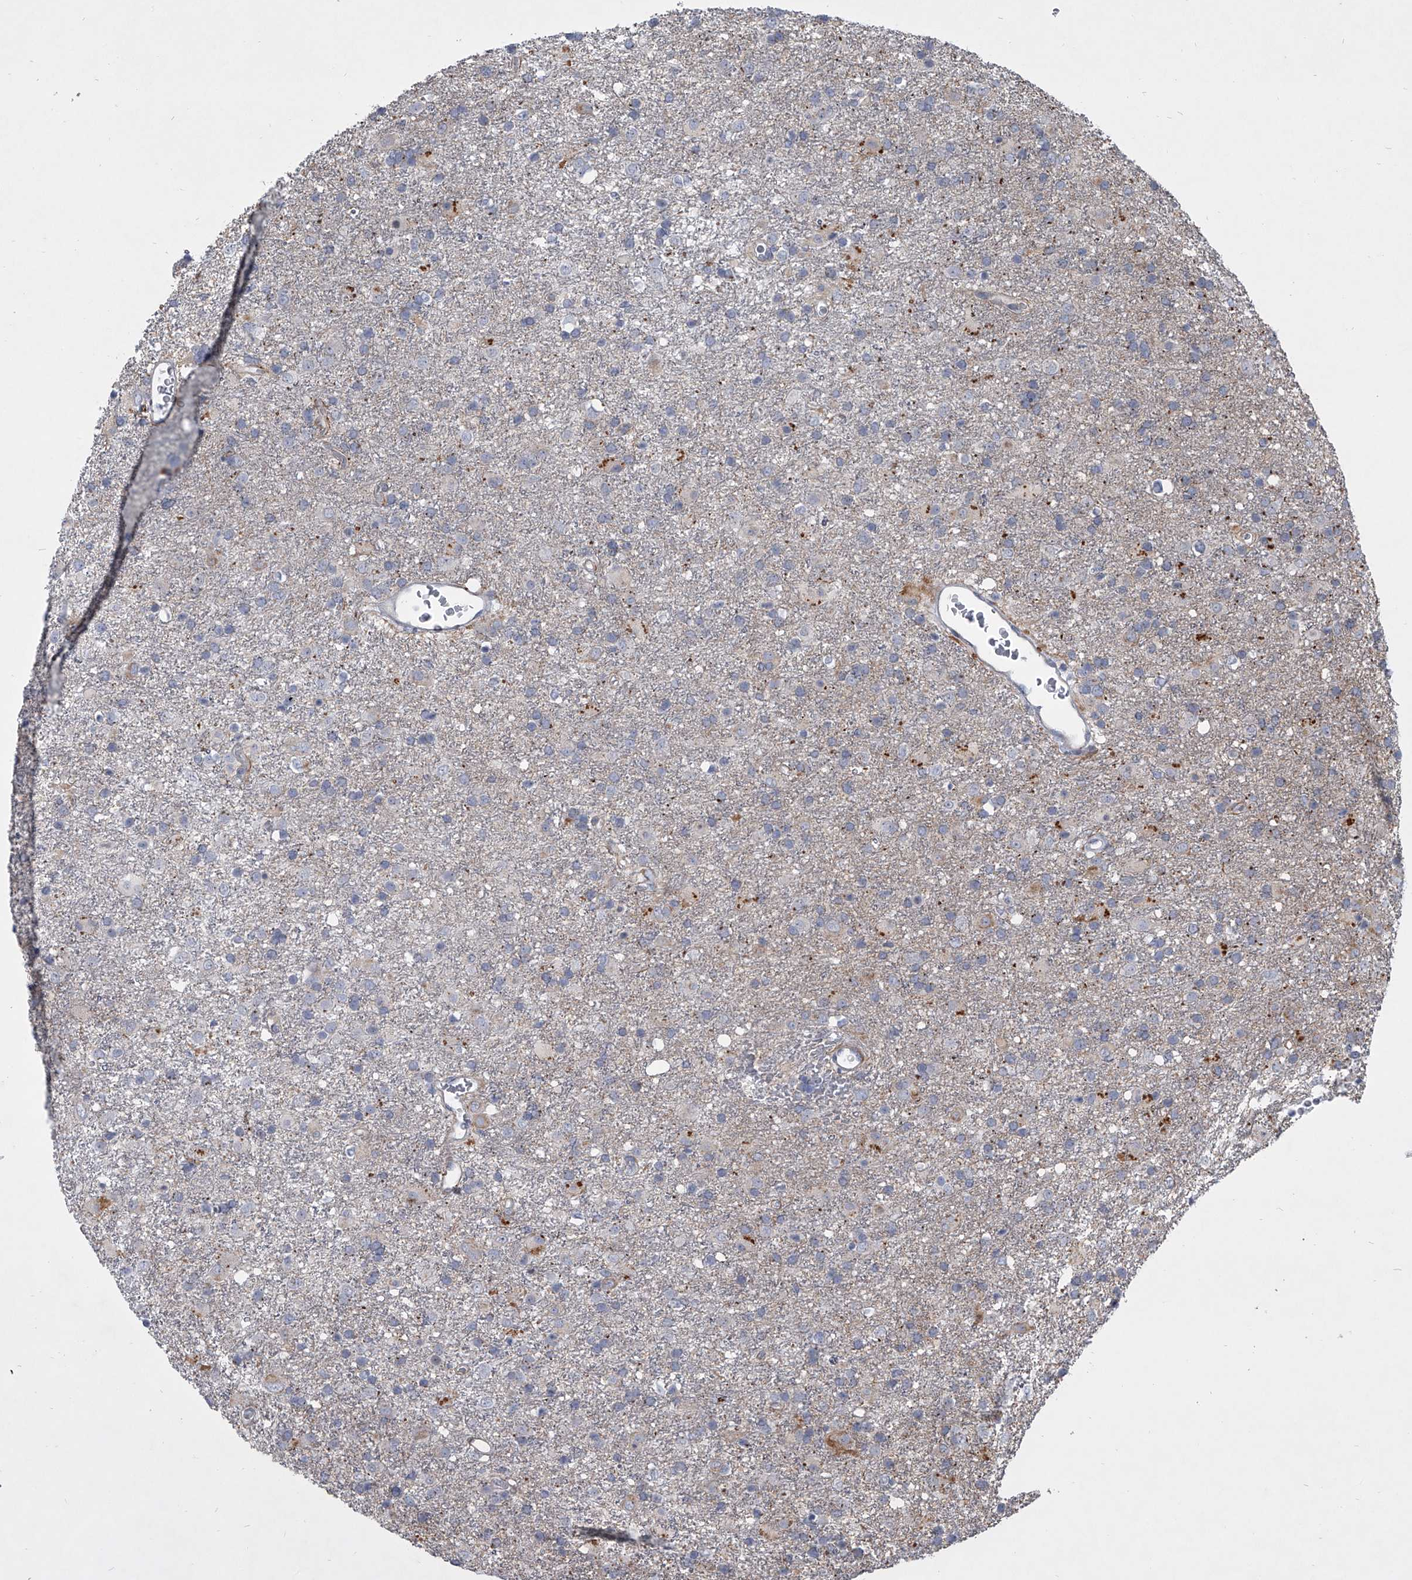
{"staining": {"intensity": "negative", "quantity": "none", "location": "none"}, "tissue": "glioma", "cell_type": "Tumor cells", "image_type": "cancer", "snomed": [{"axis": "morphology", "description": "Glioma, malignant, Low grade"}, {"axis": "topography", "description": "Brain"}], "caption": "Tumor cells show no significant staining in malignant glioma (low-grade).", "gene": "HEATR6", "patient": {"sex": "male", "age": 65}}